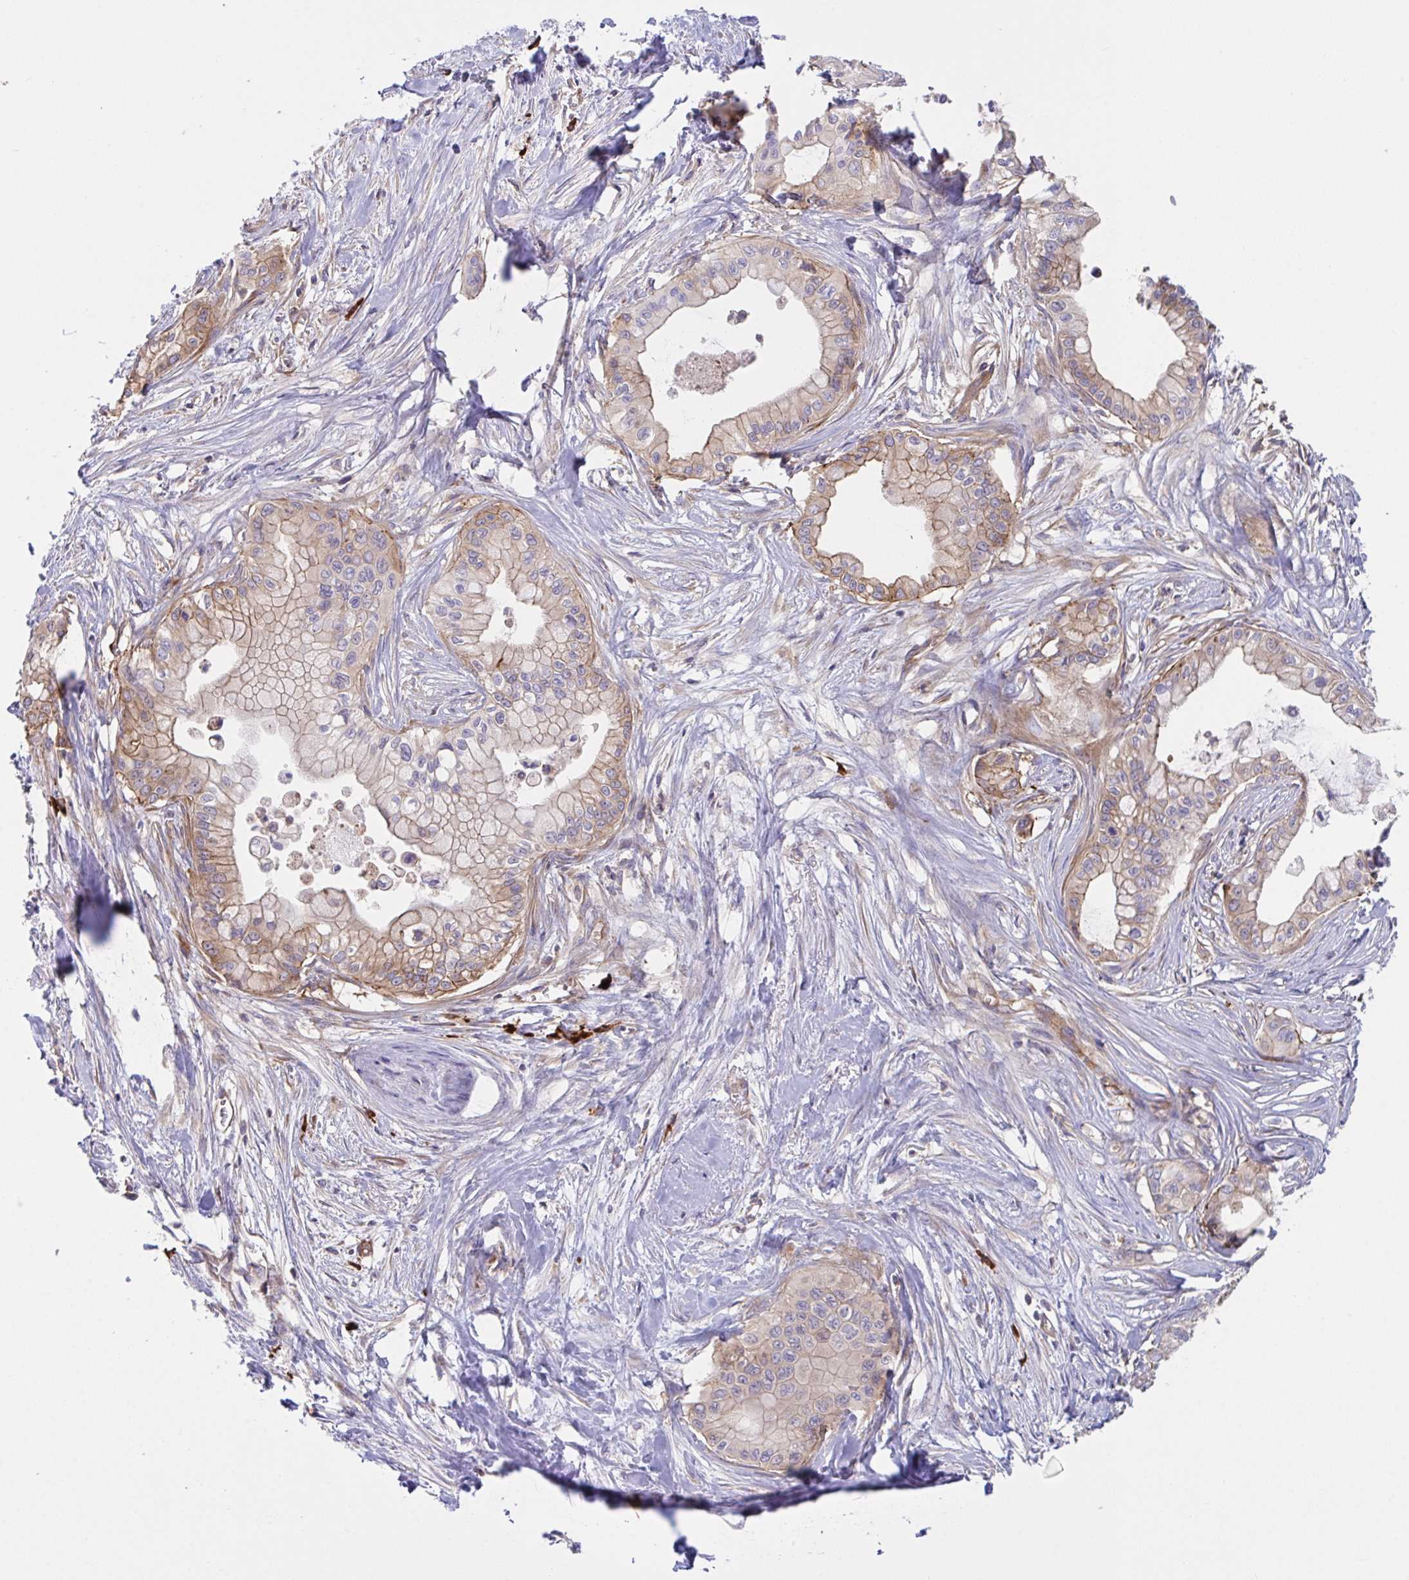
{"staining": {"intensity": "weak", "quantity": "25%-75%", "location": "cytoplasmic/membranous"}, "tissue": "pancreatic cancer", "cell_type": "Tumor cells", "image_type": "cancer", "snomed": [{"axis": "morphology", "description": "Adenocarcinoma, NOS"}, {"axis": "topography", "description": "Pancreas"}], "caption": "High-power microscopy captured an immunohistochemistry (IHC) image of adenocarcinoma (pancreatic), revealing weak cytoplasmic/membranous expression in about 25%-75% of tumor cells.", "gene": "YARS2", "patient": {"sex": "male", "age": 78}}